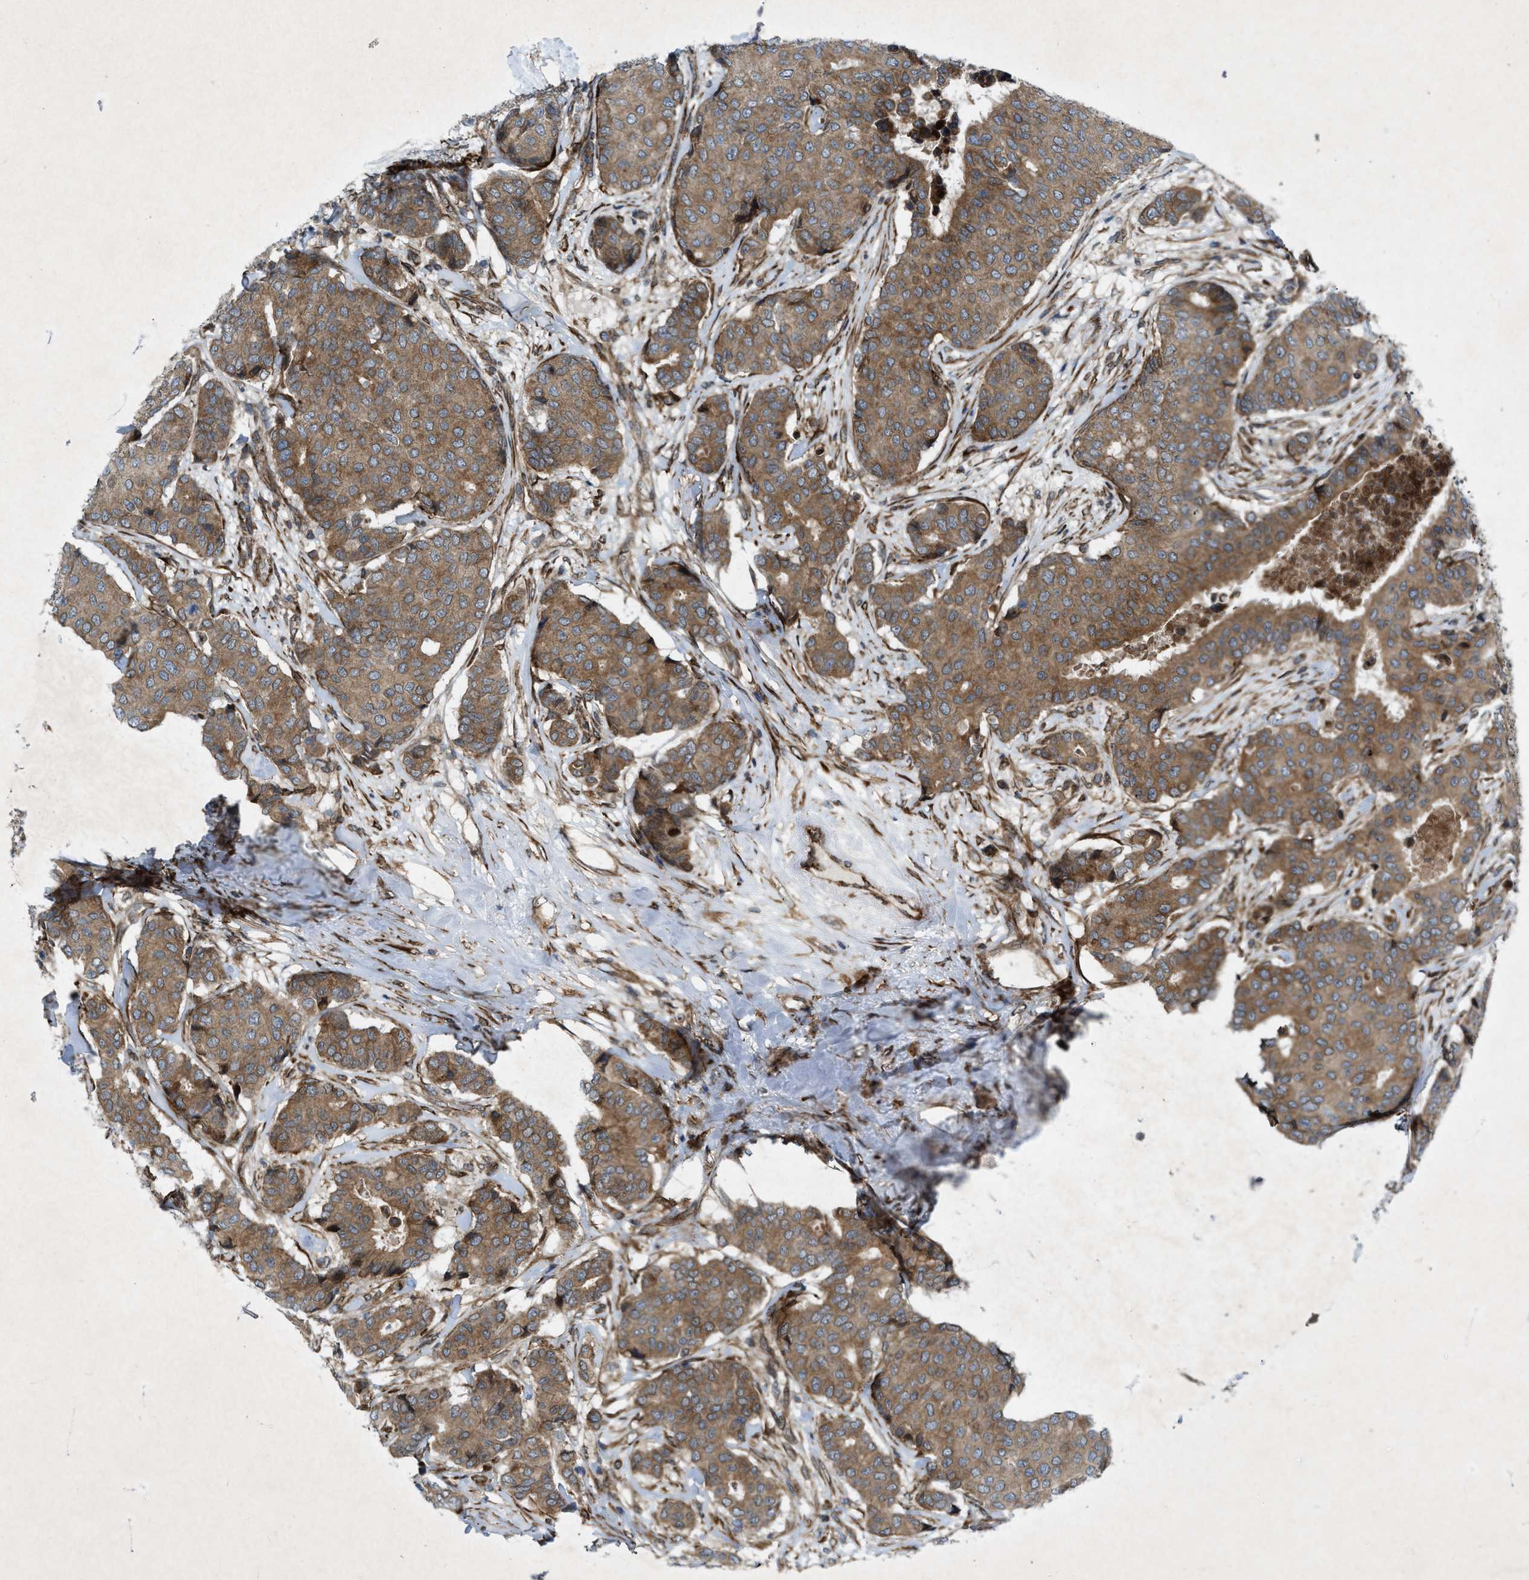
{"staining": {"intensity": "moderate", "quantity": ">75%", "location": "cytoplasmic/membranous"}, "tissue": "breast cancer", "cell_type": "Tumor cells", "image_type": "cancer", "snomed": [{"axis": "morphology", "description": "Duct carcinoma"}, {"axis": "topography", "description": "Breast"}], "caption": "Immunohistochemical staining of breast cancer shows moderate cytoplasmic/membranous protein staining in about >75% of tumor cells.", "gene": "URGCP", "patient": {"sex": "female", "age": 75}}